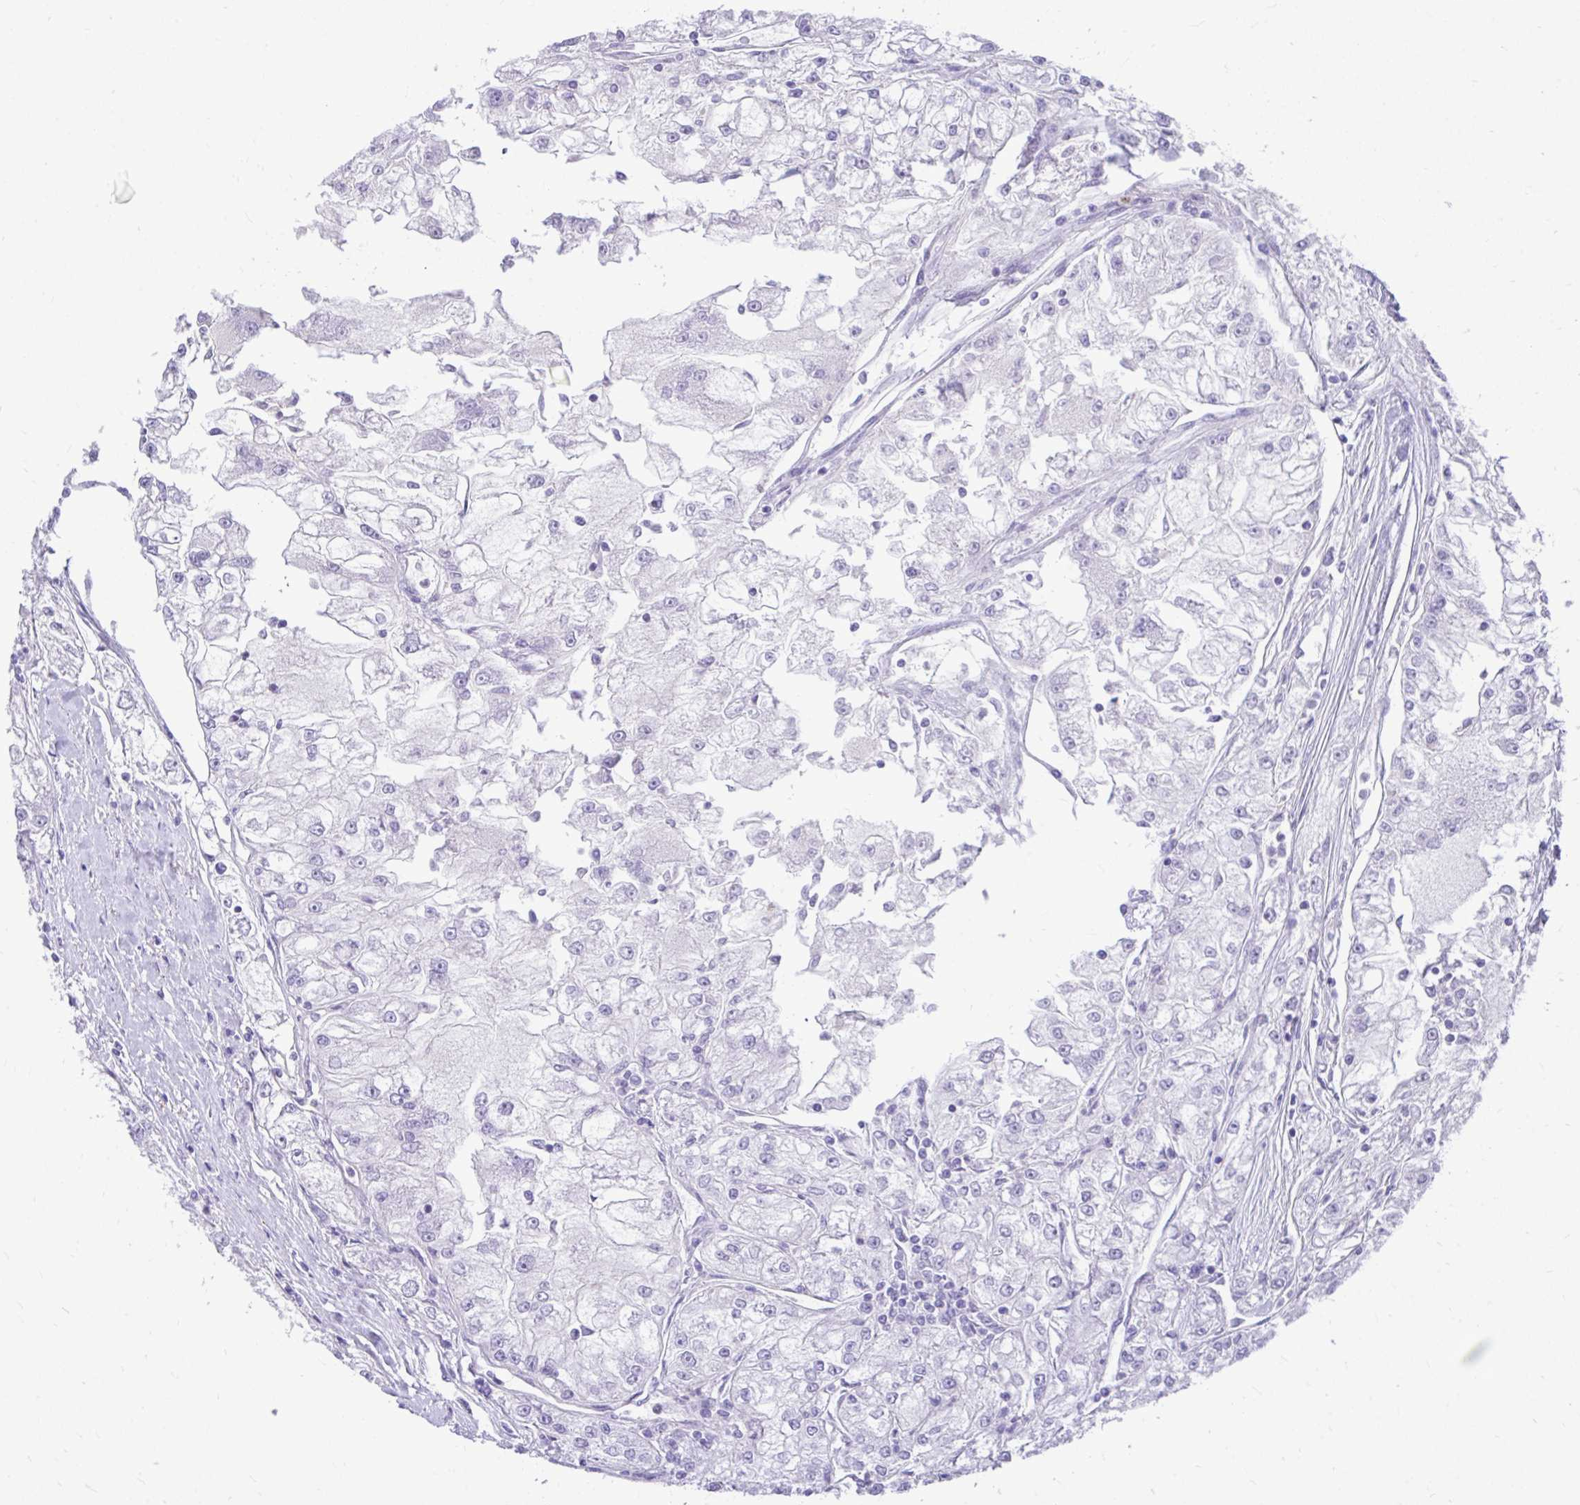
{"staining": {"intensity": "negative", "quantity": "none", "location": "none"}, "tissue": "renal cancer", "cell_type": "Tumor cells", "image_type": "cancer", "snomed": [{"axis": "morphology", "description": "Adenocarcinoma, NOS"}, {"axis": "topography", "description": "Kidney"}], "caption": "Immunohistochemical staining of renal cancer (adenocarcinoma) exhibits no significant staining in tumor cells.", "gene": "TLR7", "patient": {"sex": "female", "age": 72}}